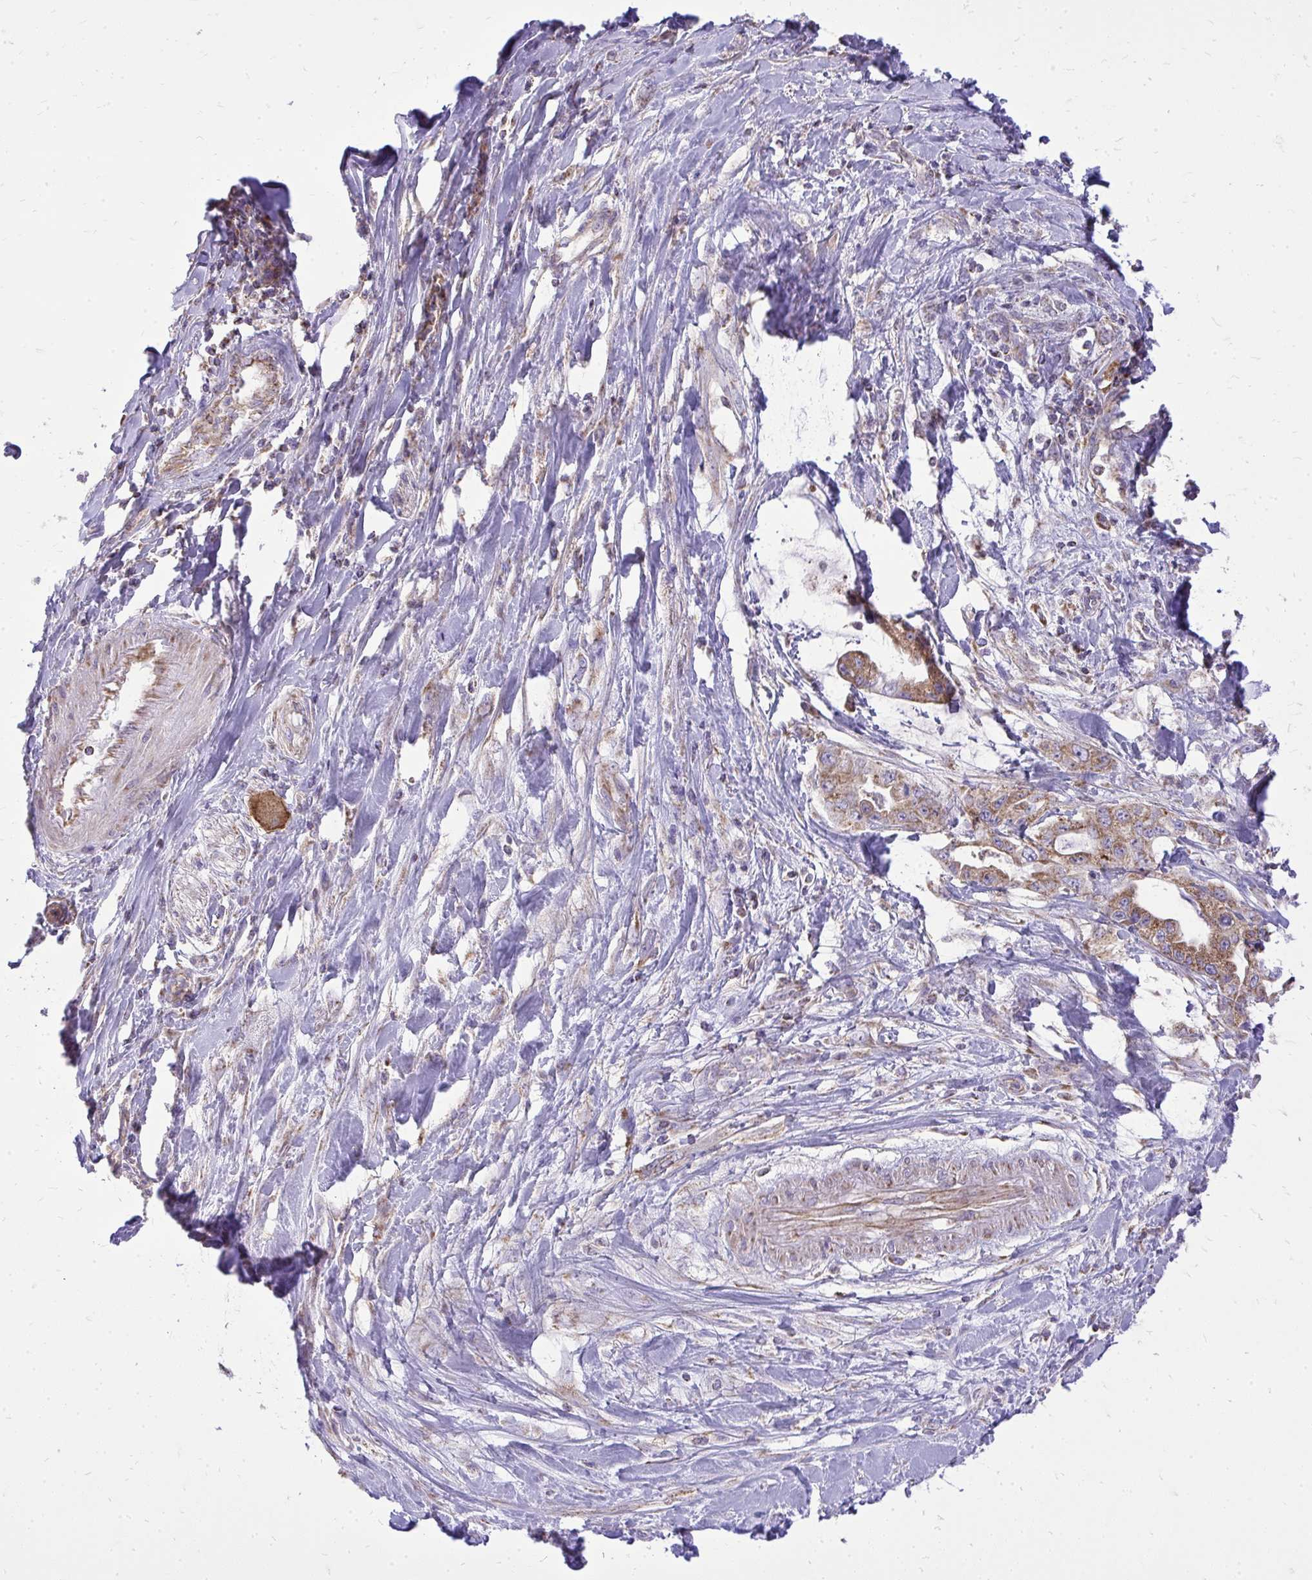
{"staining": {"intensity": "moderate", "quantity": ">75%", "location": "cytoplasmic/membranous"}, "tissue": "pancreatic cancer", "cell_type": "Tumor cells", "image_type": "cancer", "snomed": [{"axis": "morphology", "description": "Adenocarcinoma, NOS"}, {"axis": "topography", "description": "Pancreas"}], "caption": "Tumor cells exhibit moderate cytoplasmic/membranous staining in approximately >75% of cells in adenocarcinoma (pancreatic).", "gene": "SPTBN2", "patient": {"sex": "female", "age": 61}}